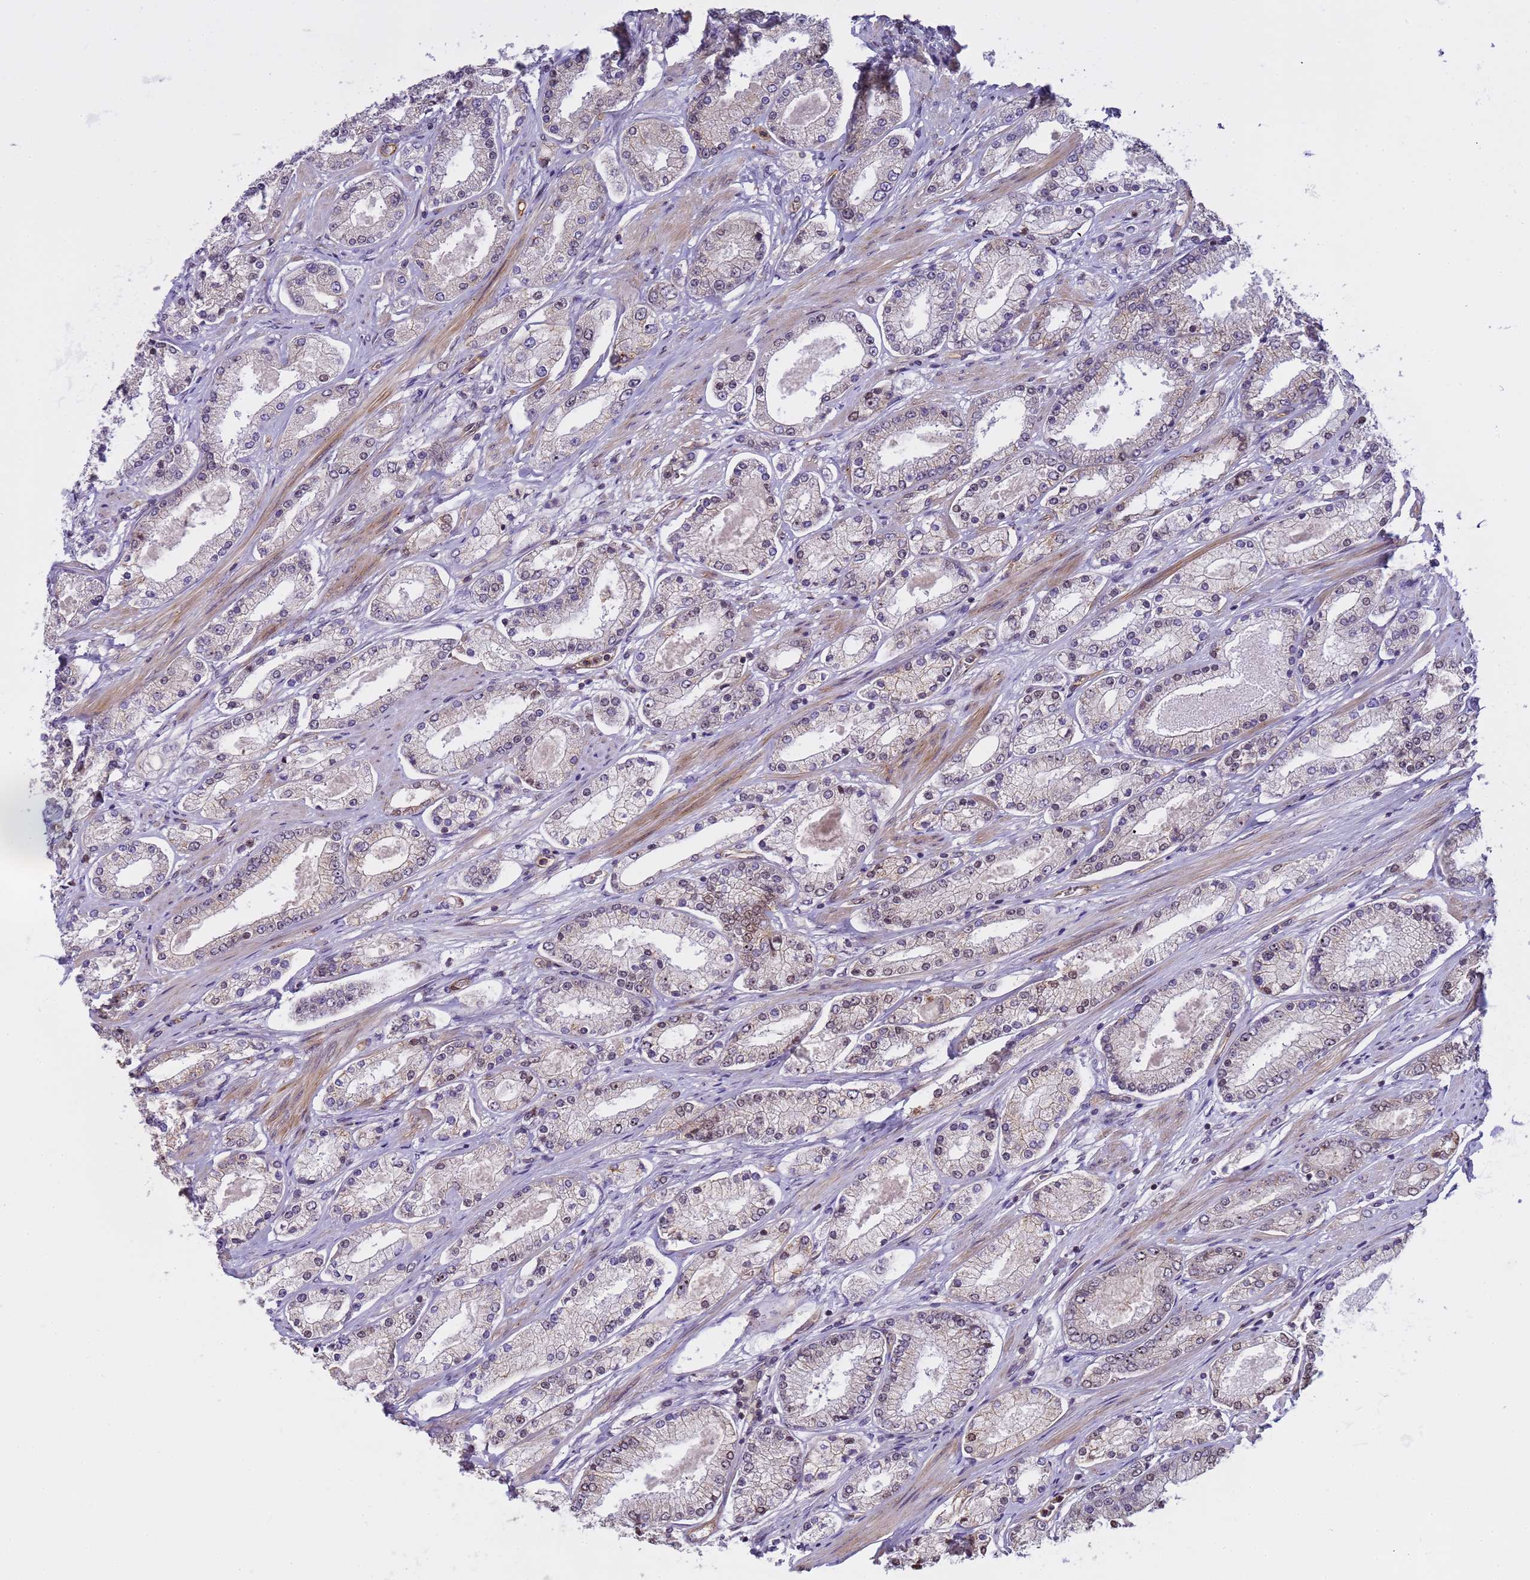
{"staining": {"intensity": "weak", "quantity": "<25%", "location": "cytoplasmic/membranous,nuclear"}, "tissue": "prostate cancer", "cell_type": "Tumor cells", "image_type": "cancer", "snomed": [{"axis": "morphology", "description": "Adenocarcinoma, High grade"}, {"axis": "topography", "description": "Prostate"}], "caption": "Image shows no significant protein staining in tumor cells of high-grade adenocarcinoma (prostate).", "gene": "EMC2", "patient": {"sex": "male", "age": 69}}